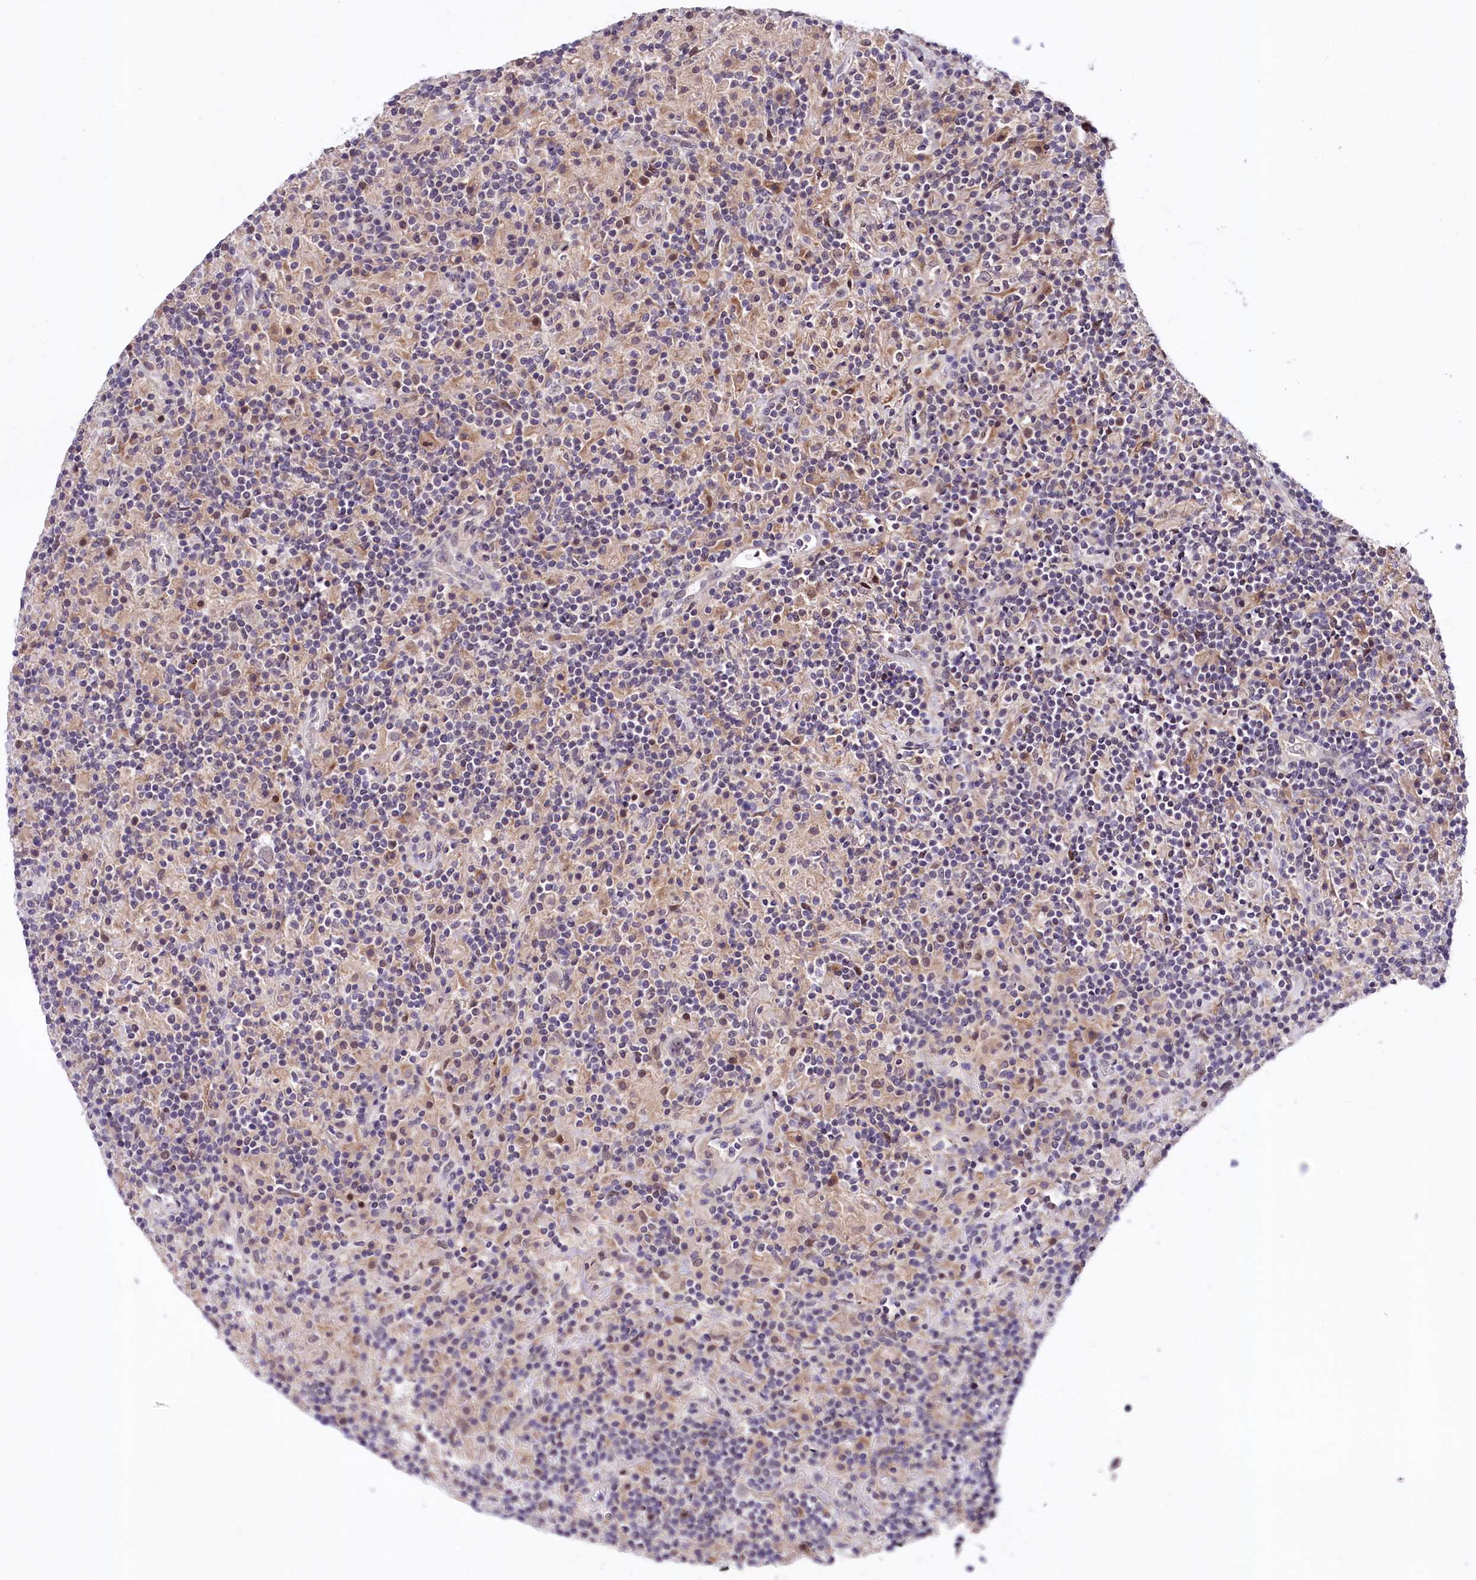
{"staining": {"intensity": "negative", "quantity": "none", "location": "none"}, "tissue": "lymphoma", "cell_type": "Tumor cells", "image_type": "cancer", "snomed": [{"axis": "morphology", "description": "Hodgkin's disease, NOS"}, {"axis": "topography", "description": "Lymph node"}], "caption": "An immunohistochemistry (IHC) photomicrograph of Hodgkin's disease is shown. There is no staining in tumor cells of Hodgkin's disease.", "gene": "UBE3A", "patient": {"sex": "male", "age": 70}}